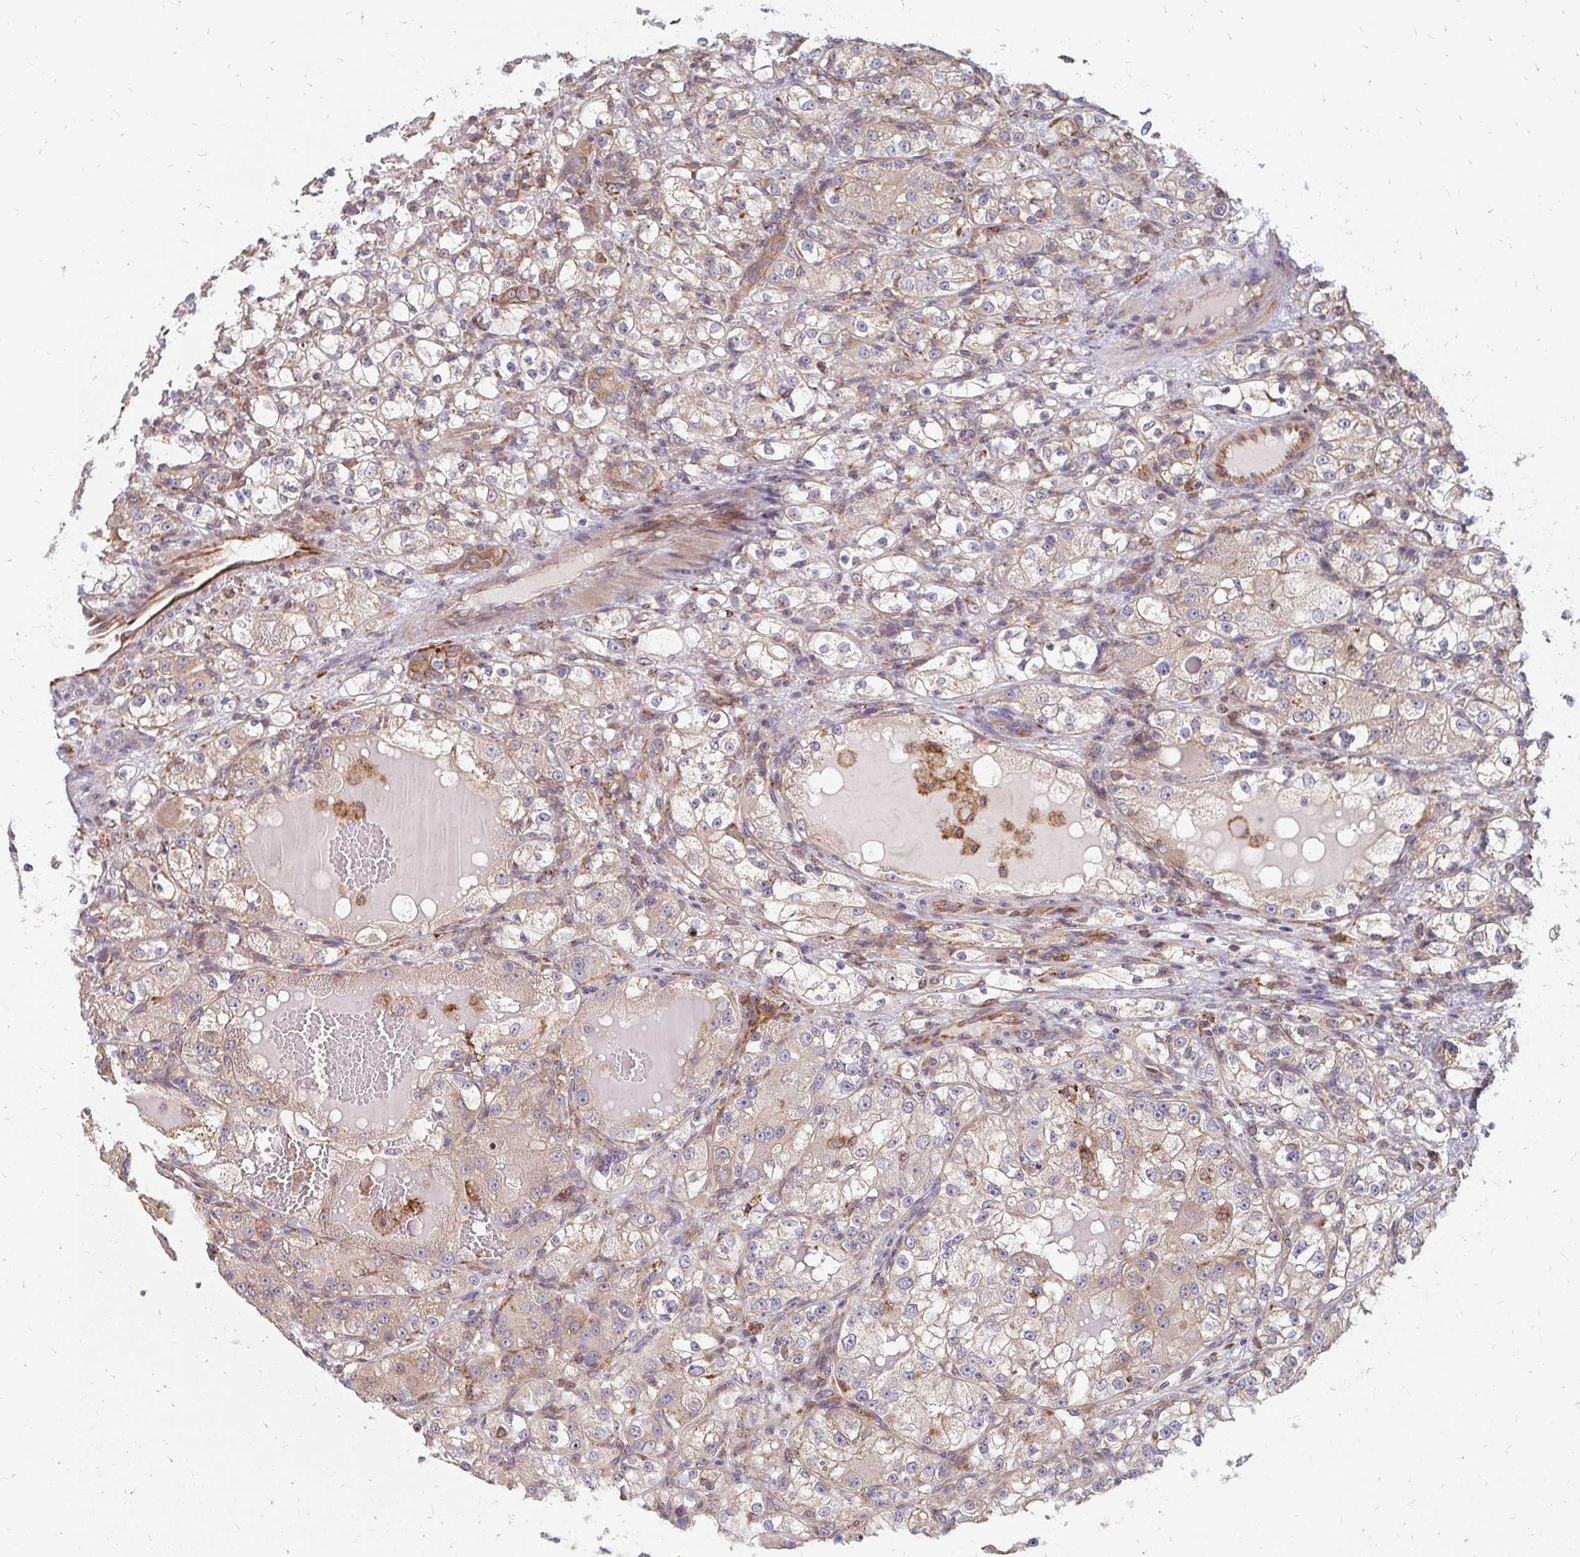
{"staining": {"intensity": "weak", "quantity": "25%-75%", "location": "cytoplasmic/membranous"}, "tissue": "renal cancer", "cell_type": "Tumor cells", "image_type": "cancer", "snomed": [{"axis": "morphology", "description": "Normal tissue, NOS"}, {"axis": "morphology", "description": "Adenocarcinoma, NOS"}, {"axis": "topography", "description": "Kidney"}], "caption": "DAB (3,3'-diaminobenzidine) immunohistochemical staining of renal adenocarcinoma shows weak cytoplasmic/membranous protein positivity in approximately 25%-75% of tumor cells.", "gene": "PPP1R13L", "patient": {"sex": "male", "age": 61}}